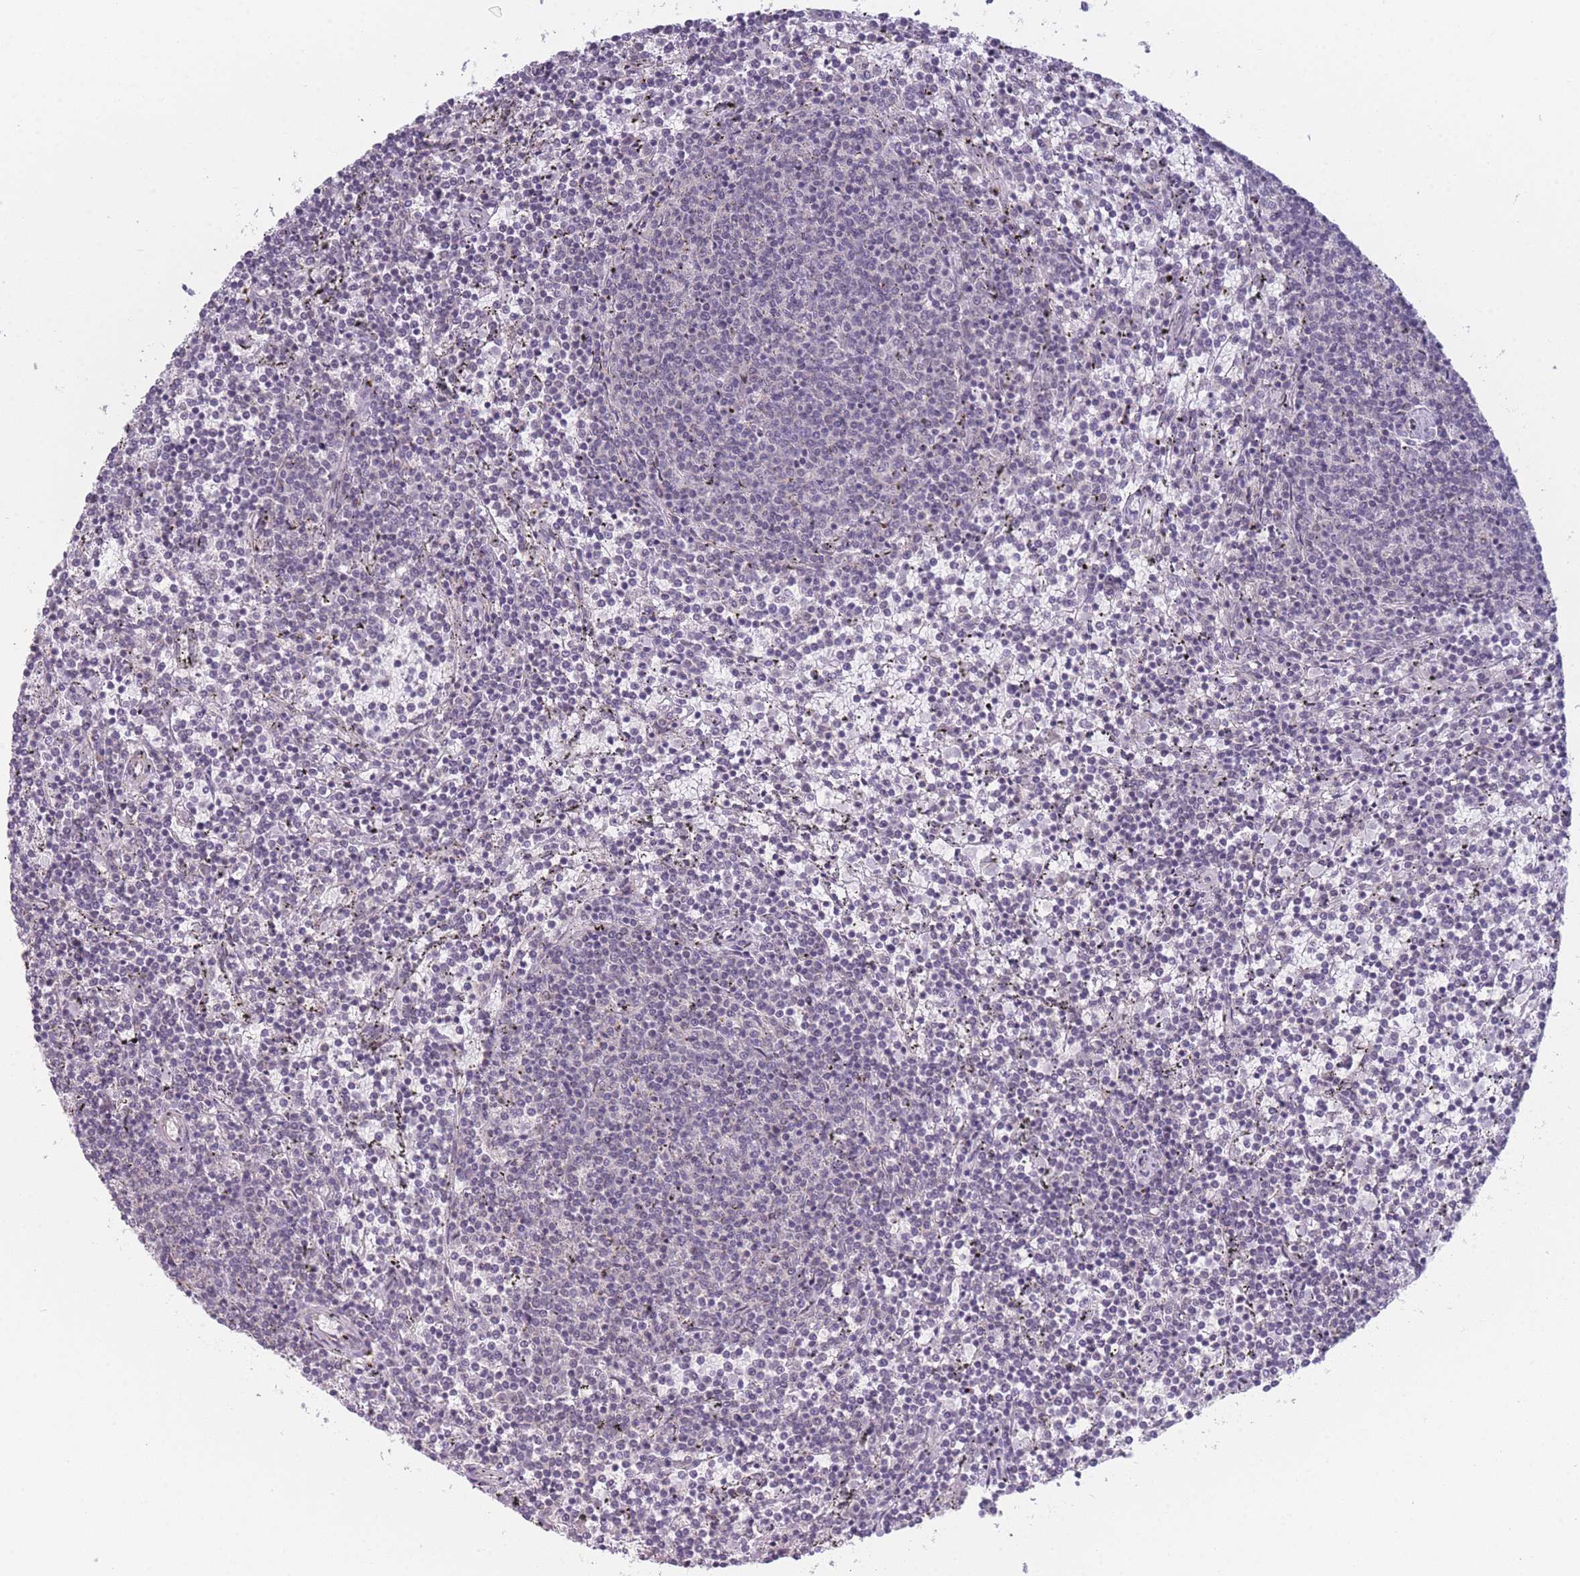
{"staining": {"intensity": "negative", "quantity": "none", "location": "none"}, "tissue": "lymphoma", "cell_type": "Tumor cells", "image_type": "cancer", "snomed": [{"axis": "morphology", "description": "Malignant lymphoma, non-Hodgkin's type, Low grade"}, {"axis": "topography", "description": "Spleen"}], "caption": "An immunohistochemistry image of lymphoma is shown. There is no staining in tumor cells of lymphoma.", "gene": "SIN3B", "patient": {"sex": "female", "age": 50}}